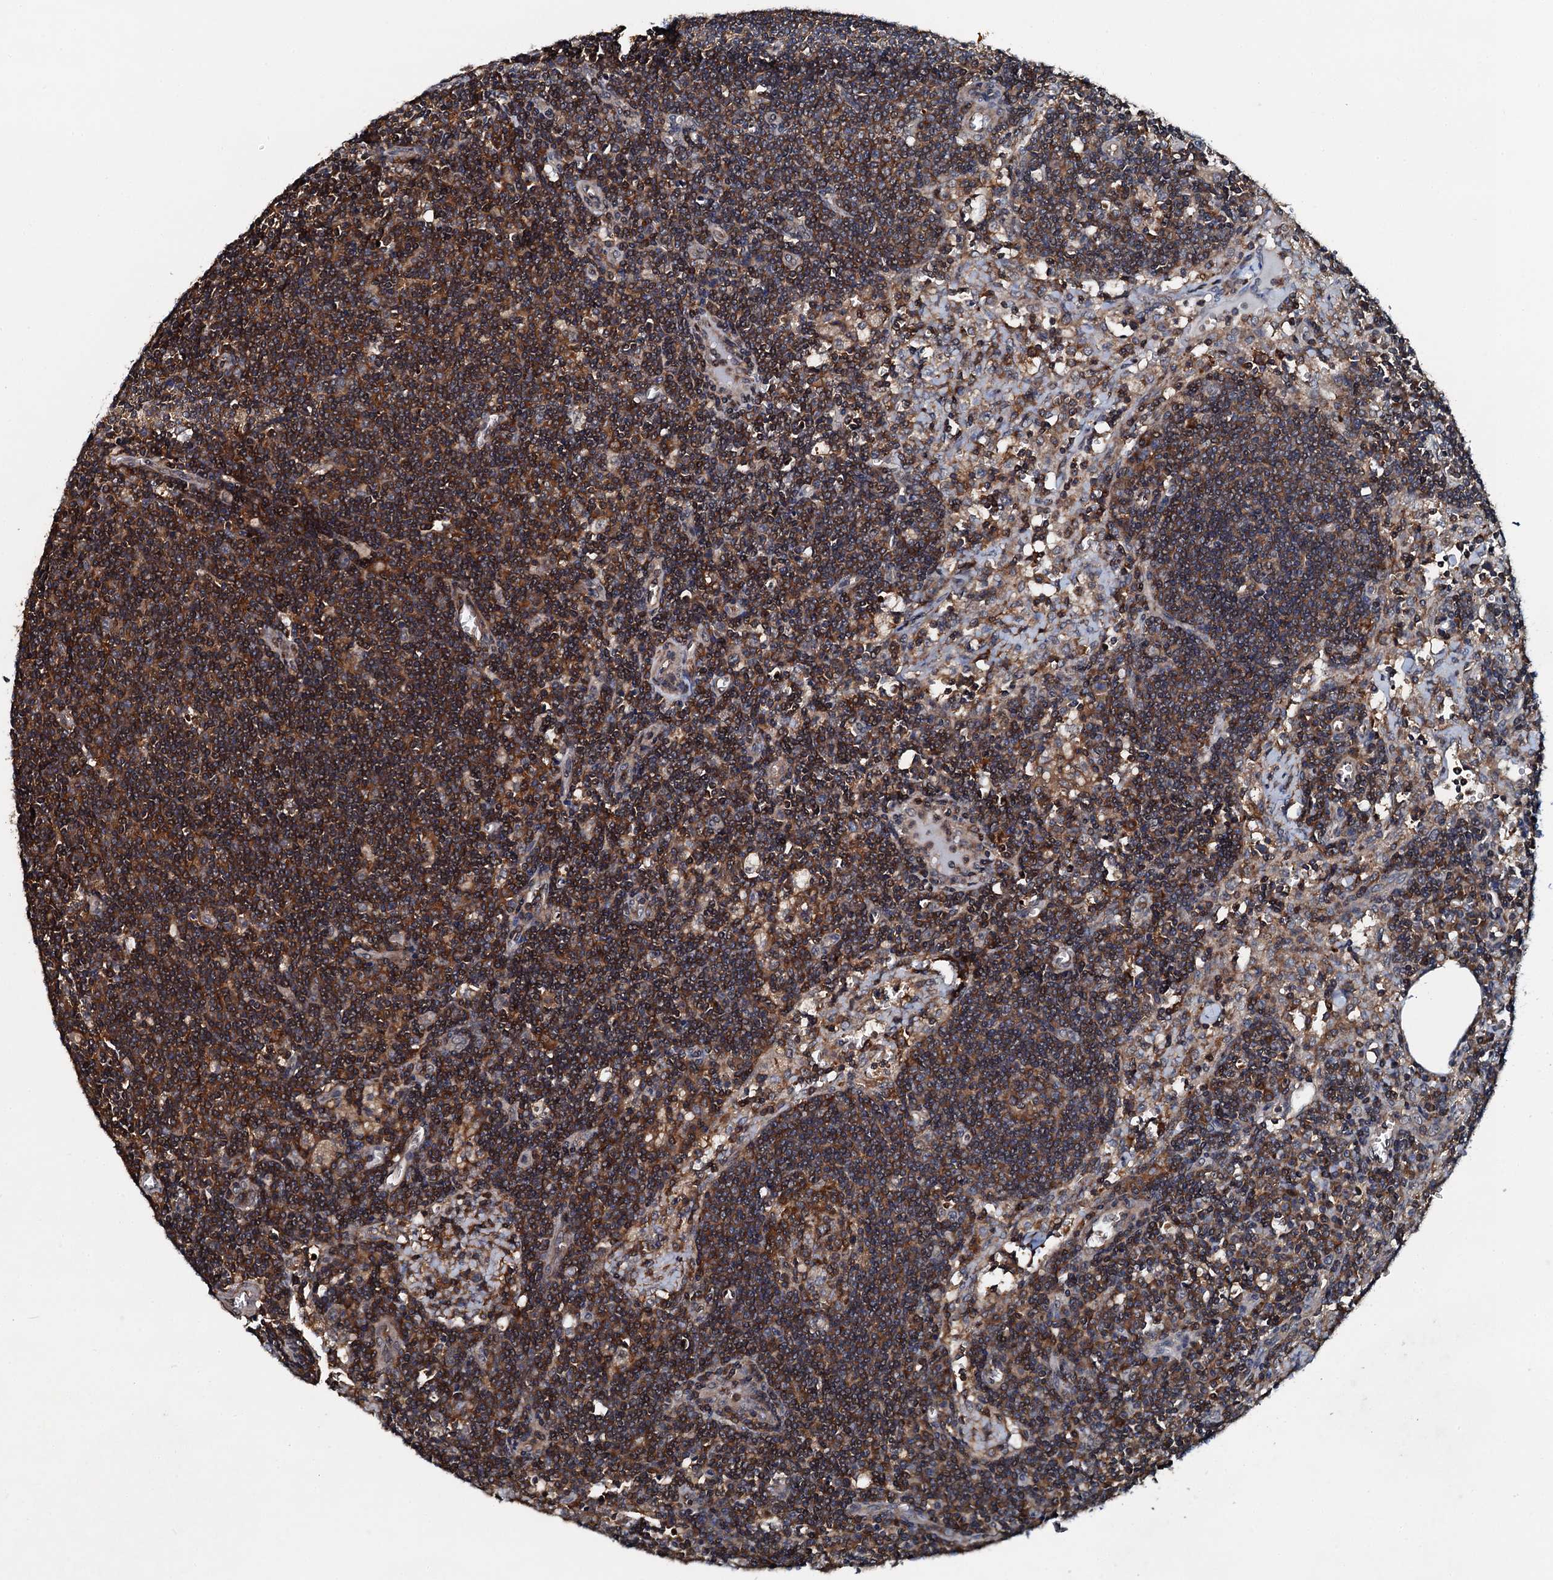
{"staining": {"intensity": "moderate", "quantity": ">75%", "location": "cytoplasmic/membranous"}, "tissue": "lymph node", "cell_type": "Germinal center cells", "image_type": "normal", "snomed": [{"axis": "morphology", "description": "Normal tissue, NOS"}, {"axis": "topography", "description": "Lymph node"}], "caption": "IHC of benign lymph node exhibits medium levels of moderate cytoplasmic/membranous staining in approximately >75% of germinal center cells. (IHC, brightfield microscopy, high magnification).", "gene": "EDC4", "patient": {"sex": "male", "age": 58}}